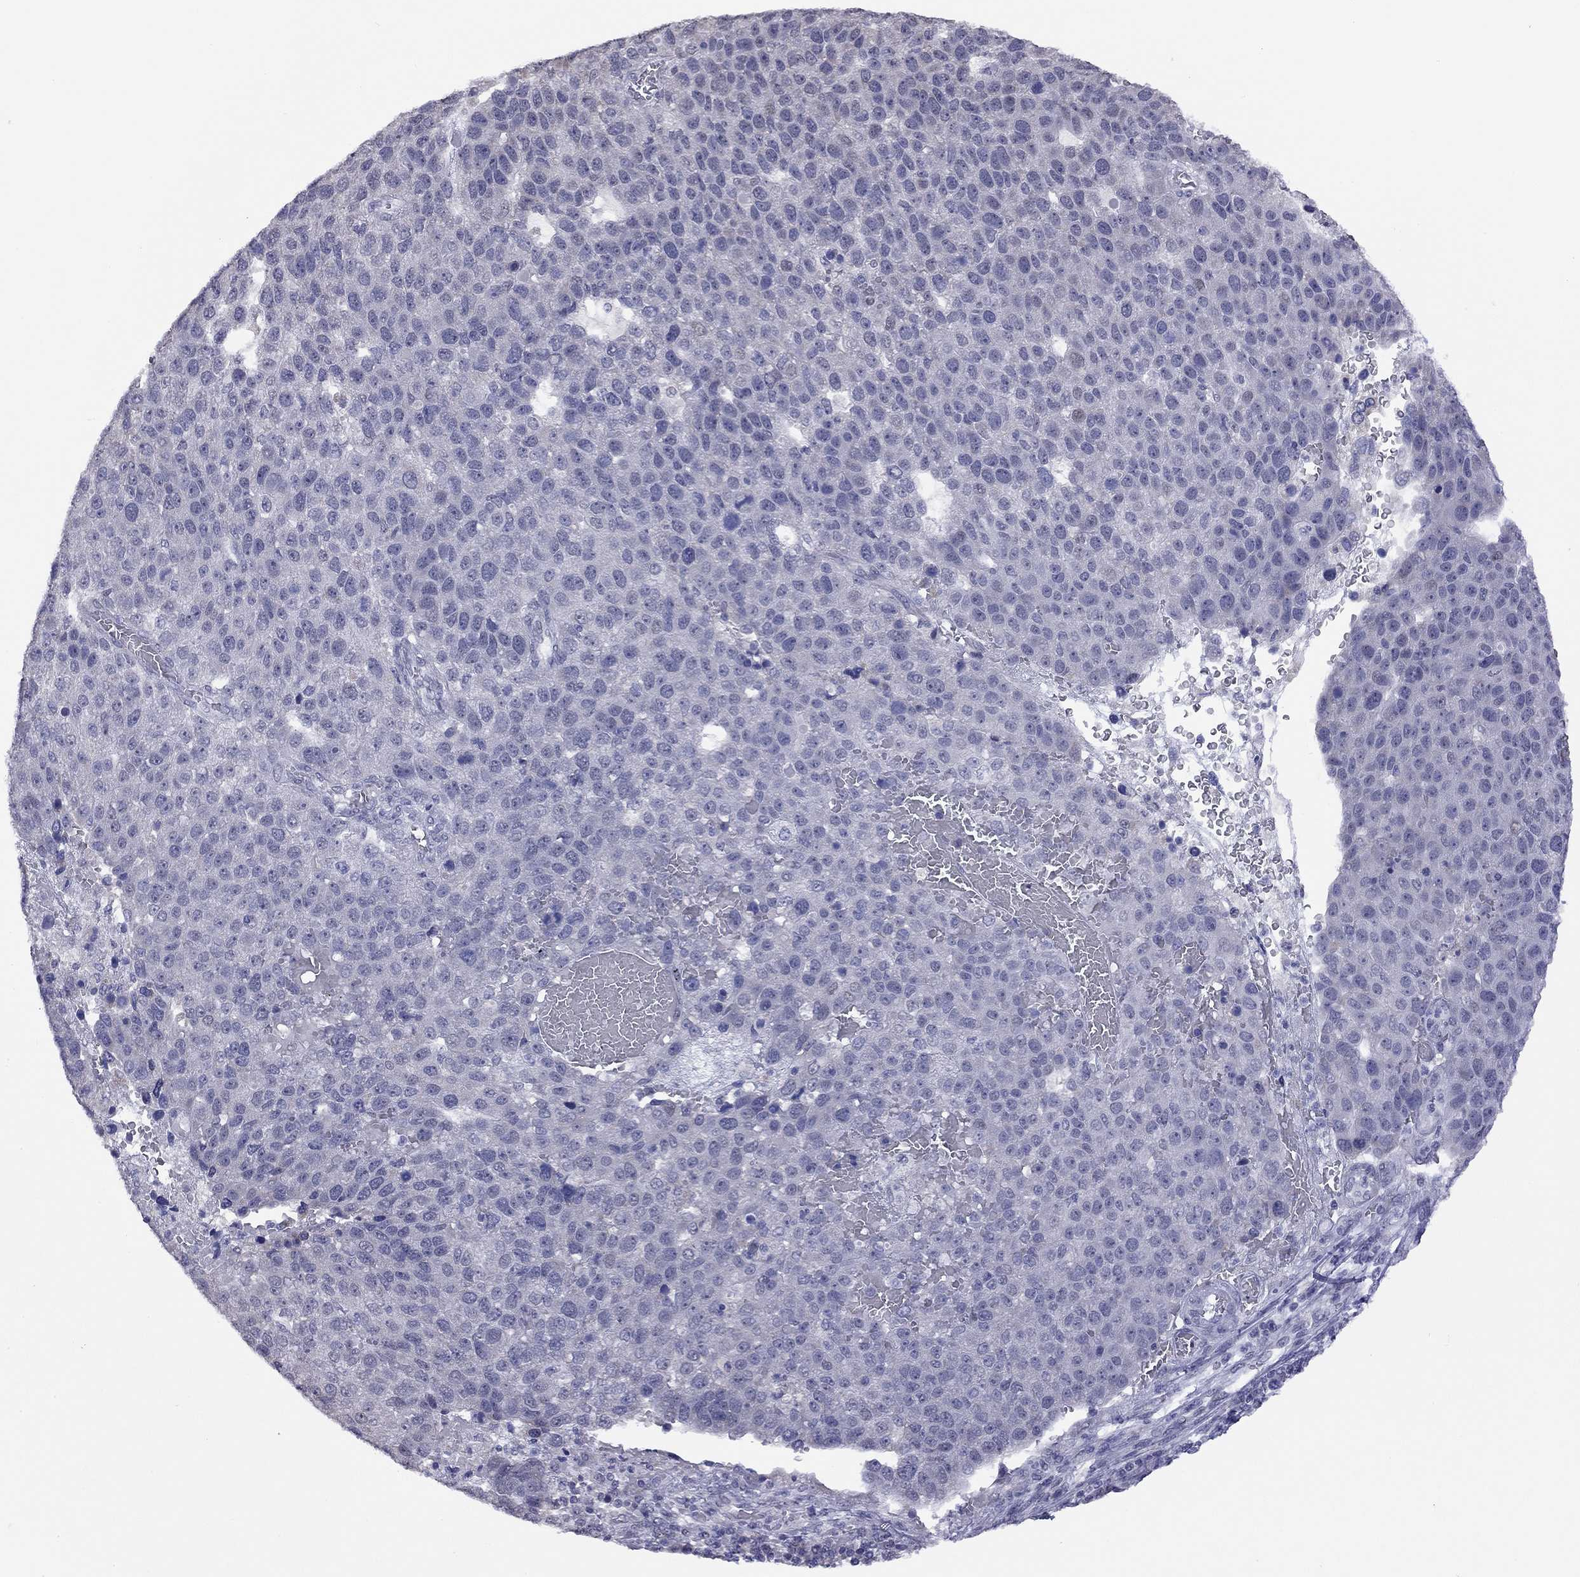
{"staining": {"intensity": "negative", "quantity": "none", "location": "none"}, "tissue": "pancreatic cancer", "cell_type": "Tumor cells", "image_type": "cancer", "snomed": [{"axis": "morphology", "description": "Adenocarcinoma, NOS"}, {"axis": "topography", "description": "Pancreas"}], "caption": "Image shows no significant protein positivity in tumor cells of adenocarcinoma (pancreatic). (DAB immunohistochemistry (IHC) visualized using brightfield microscopy, high magnification).", "gene": "HES5", "patient": {"sex": "female", "age": 61}}